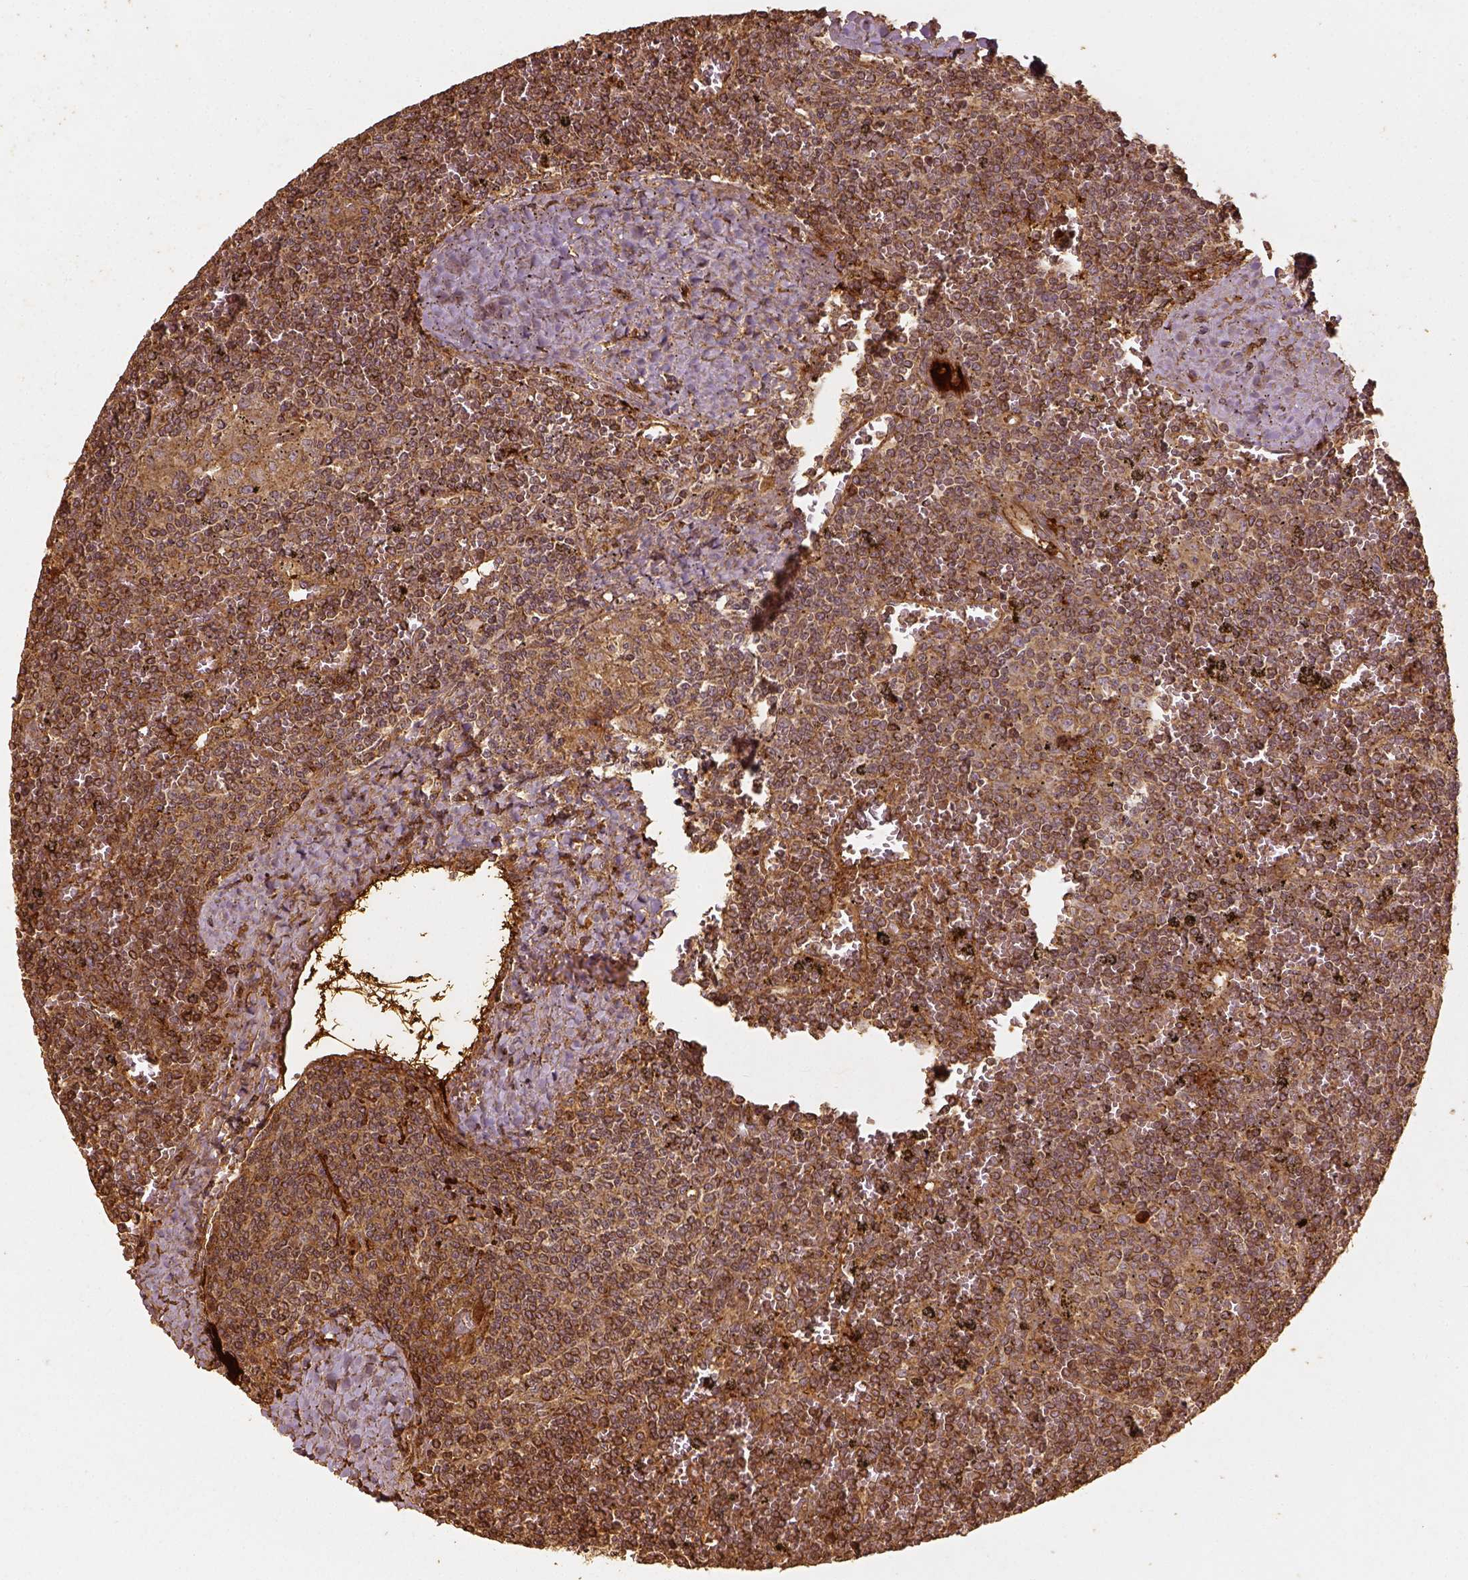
{"staining": {"intensity": "moderate", "quantity": "25%-75%", "location": "cytoplasmic/membranous"}, "tissue": "lymphoma", "cell_type": "Tumor cells", "image_type": "cancer", "snomed": [{"axis": "morphology", "description": "Malignant lymphoma, non-Hodgkin's type, Low grade"}, {"axis": "topography", "description": "Spleen"}], "caption": "This is a histology image of immunohistochemistry staining of low-grade malignant lymphoma, non-Hodgkin's type, which shows moderate expression in the cytoplasmic/membranous of tumor cells.", "gene": "VEGFA", "patient": {"sex": "female", "age": 19}}